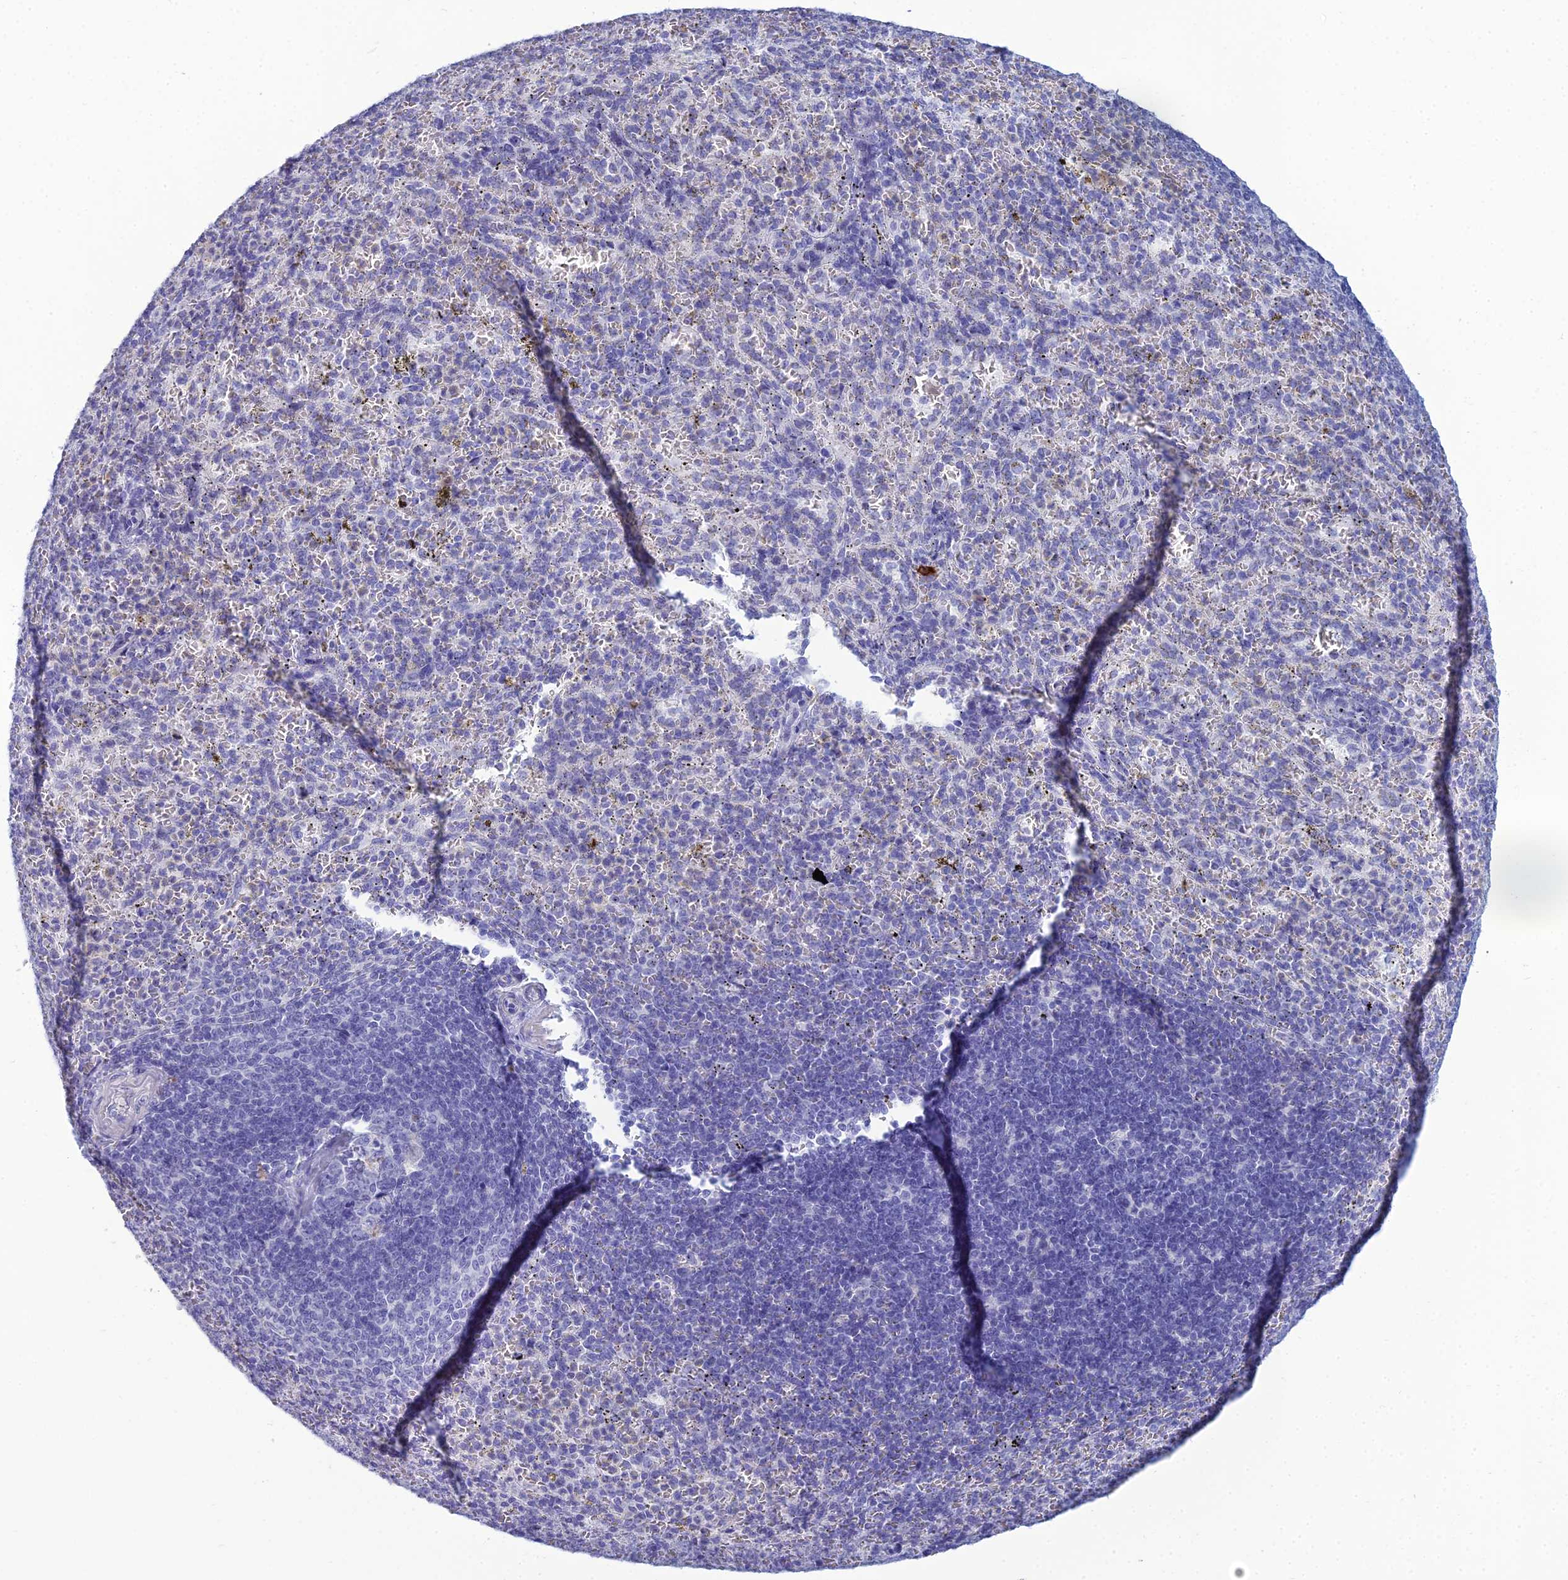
{"staining": {"intensity": "negative", "quantity": "none", "location": "none"}, "tissue": "spleen", "cell_type": "Cells in red pulp", "image_type": "normal", "snomed": [{"axis": "morphology", "description": "Normal tissue, NOS"}, {"axis": "topography", "description": "Spleen"}], "caption": "Cells in red pulp are negative for protein expression in normal human spleen. Brightfield microscopy of immunohistochemistry stained with DAB (3,3'-diaminobenzidine) (brown) and hematoxylin (blue), captured at high magnification.", "gene": "MUC13", "patient": {"sex": "female", "age": 21}}